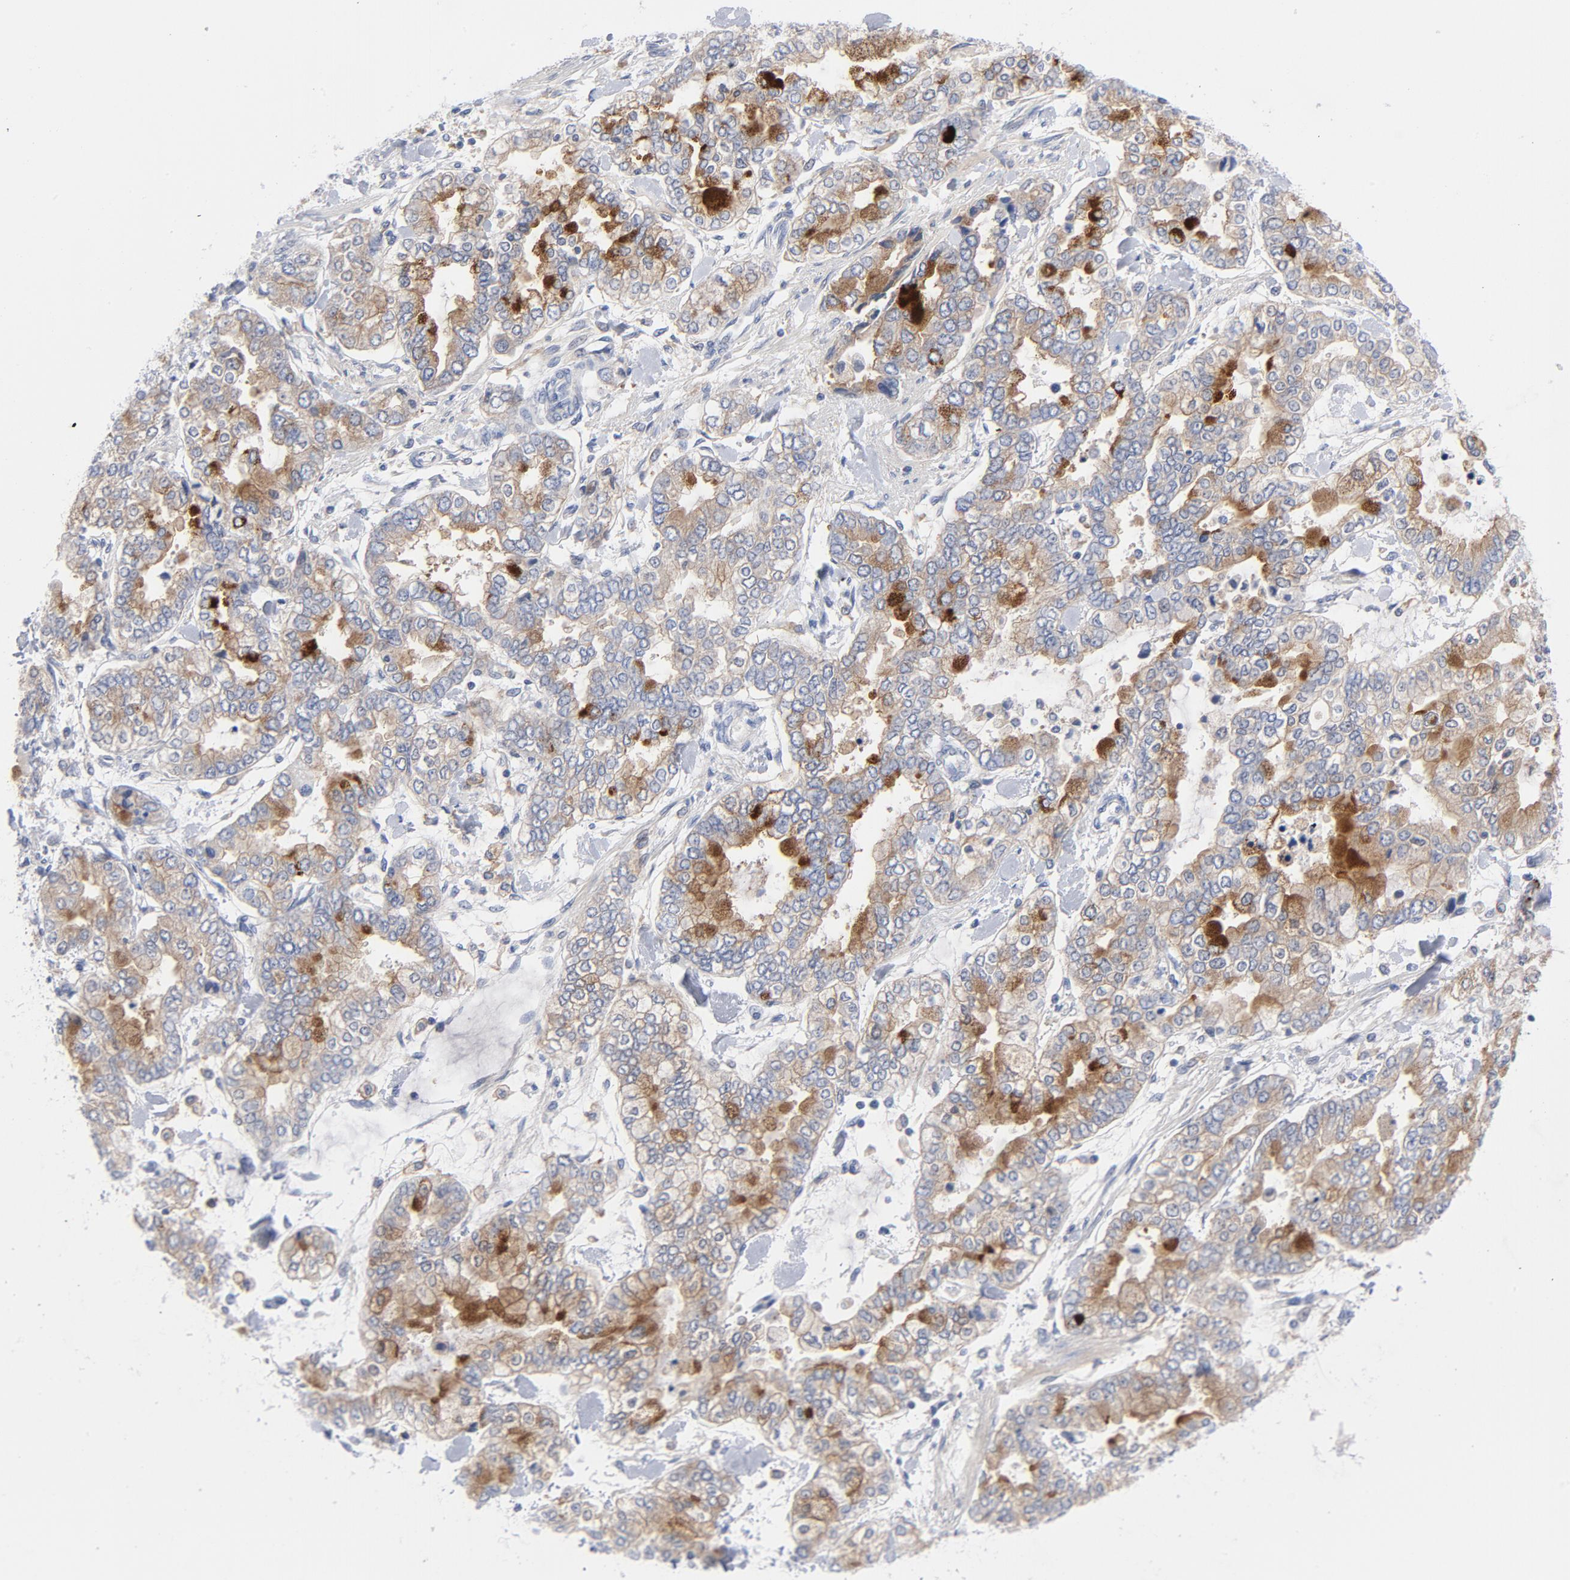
{"staining": {"intensity": "strong", "quantity": "25%-75%", "location": "cytoplasmic/membranous"}, "tissue": "stomach cancer", "cell_type": "Tumor cells", "image_type": "cancer", "snomed": [{"axis": "morphology", "description": "Normal tissue, NOS"}, {"axis": "morphology", "description": "Adenocarcinoma, NOS"}, {"axis": "topography", "description": "Stomach, upper"}, {"axis": "topography", "description": "Stomach"}], "caption": "Protein expression by immunohistochemistry (IHC) demonstrates strong cytoplasmic/membranous staining in approximately 25%-75% of tumor cells in stomach cancer (adenocarcinoma).", "gene": "CD86", "patient": {"sex": "male", "age": 76}}